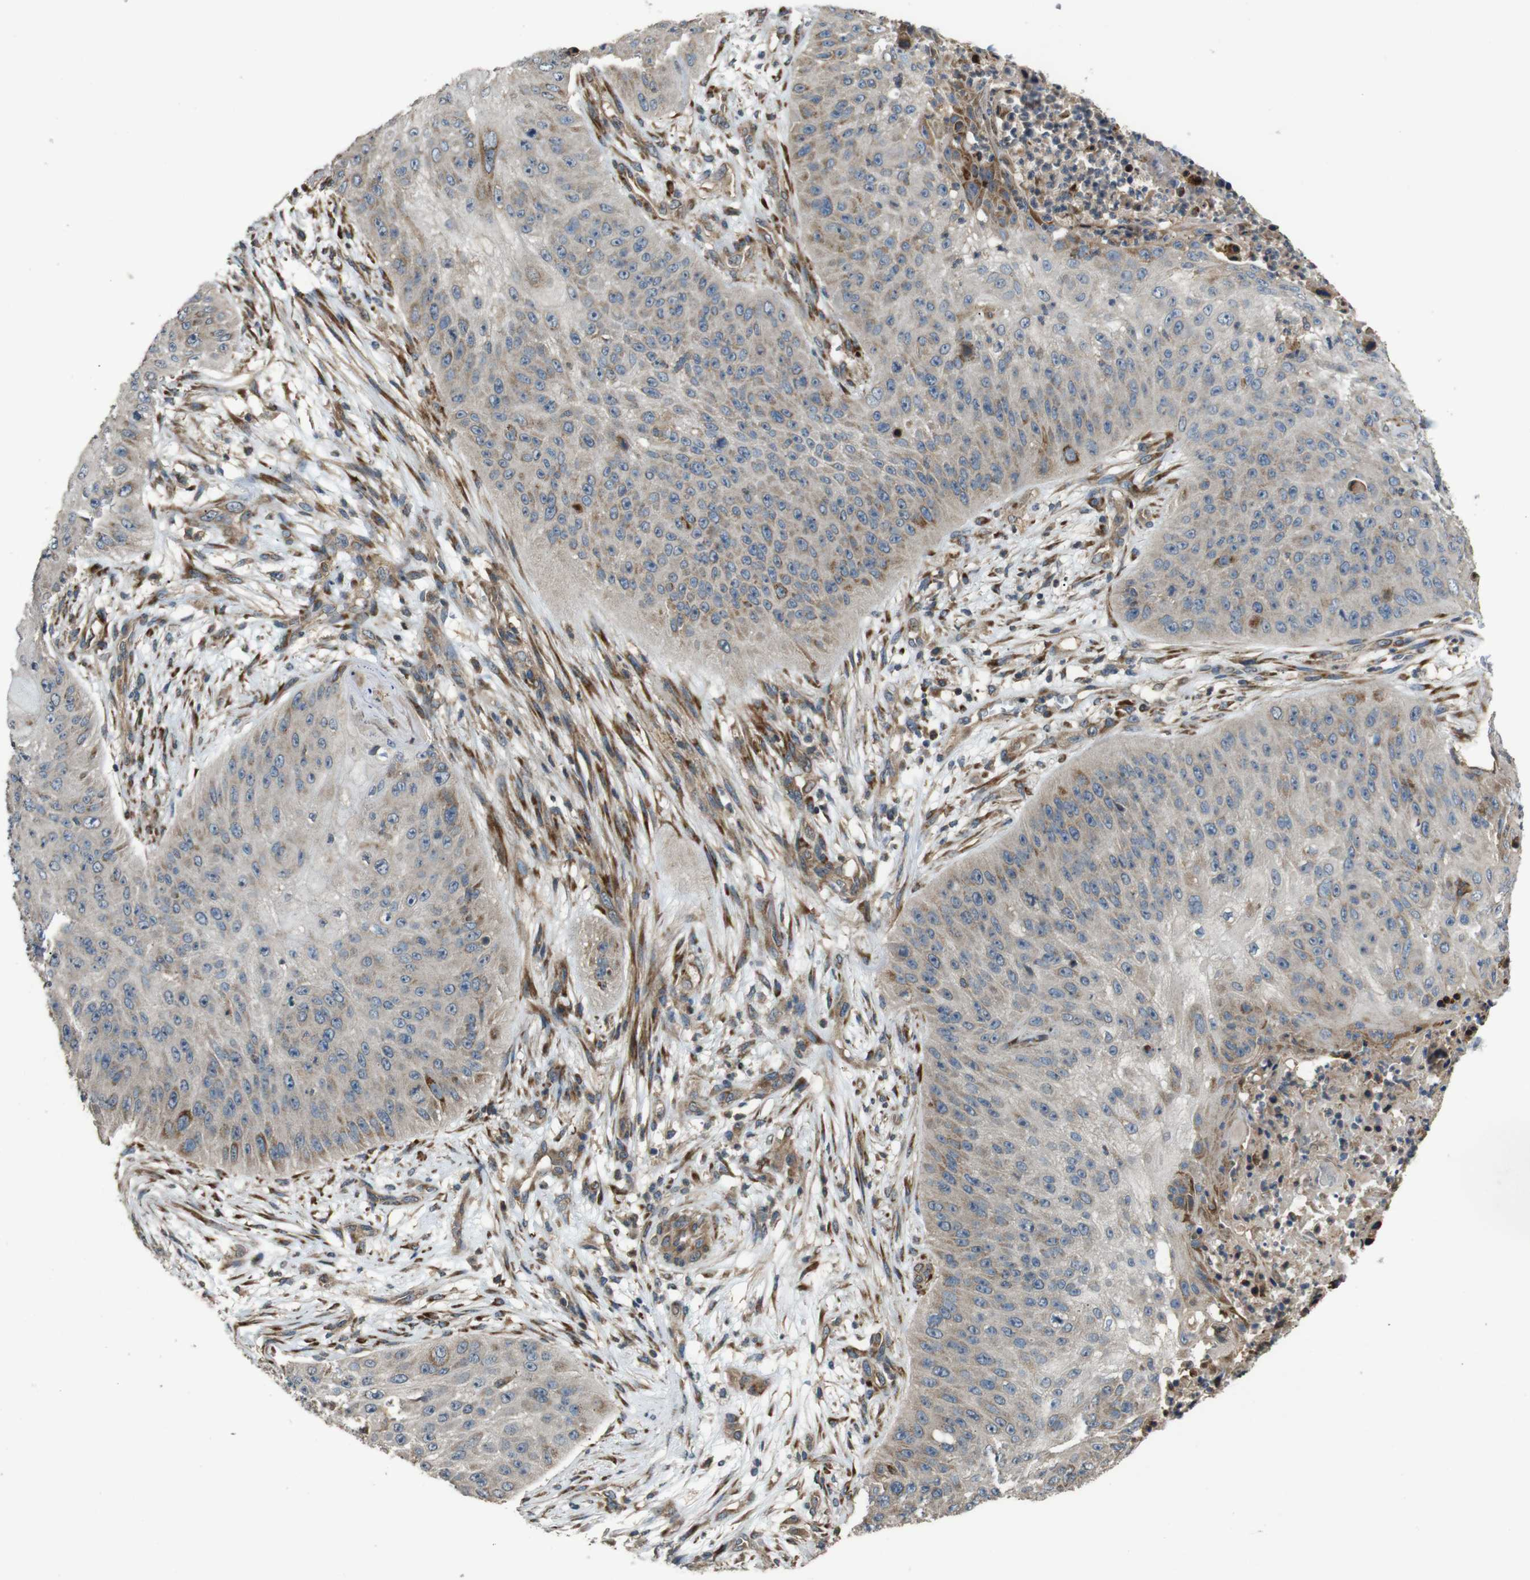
{"staining": {"intensity": "moderate", "quantity": "<25%", "location": "cytoplasmic/membranous"}, "tissue": "skin cancer", "cell_type": "Tumor cells", "image_type": "cancer", "snomed": [{"axis": "morphology", "description": "Squamous cell carcinoma, NOS"}, {"axis": "topography", "description": "Skin"}], "caption": "Skin squamous cell carcinoma tissue exhibits moderate cytoplasmic/membranous staining in about <25% of tumor cells", "gene": "ARHGAP24", "patient": {"sex": "female", "age": 80}}